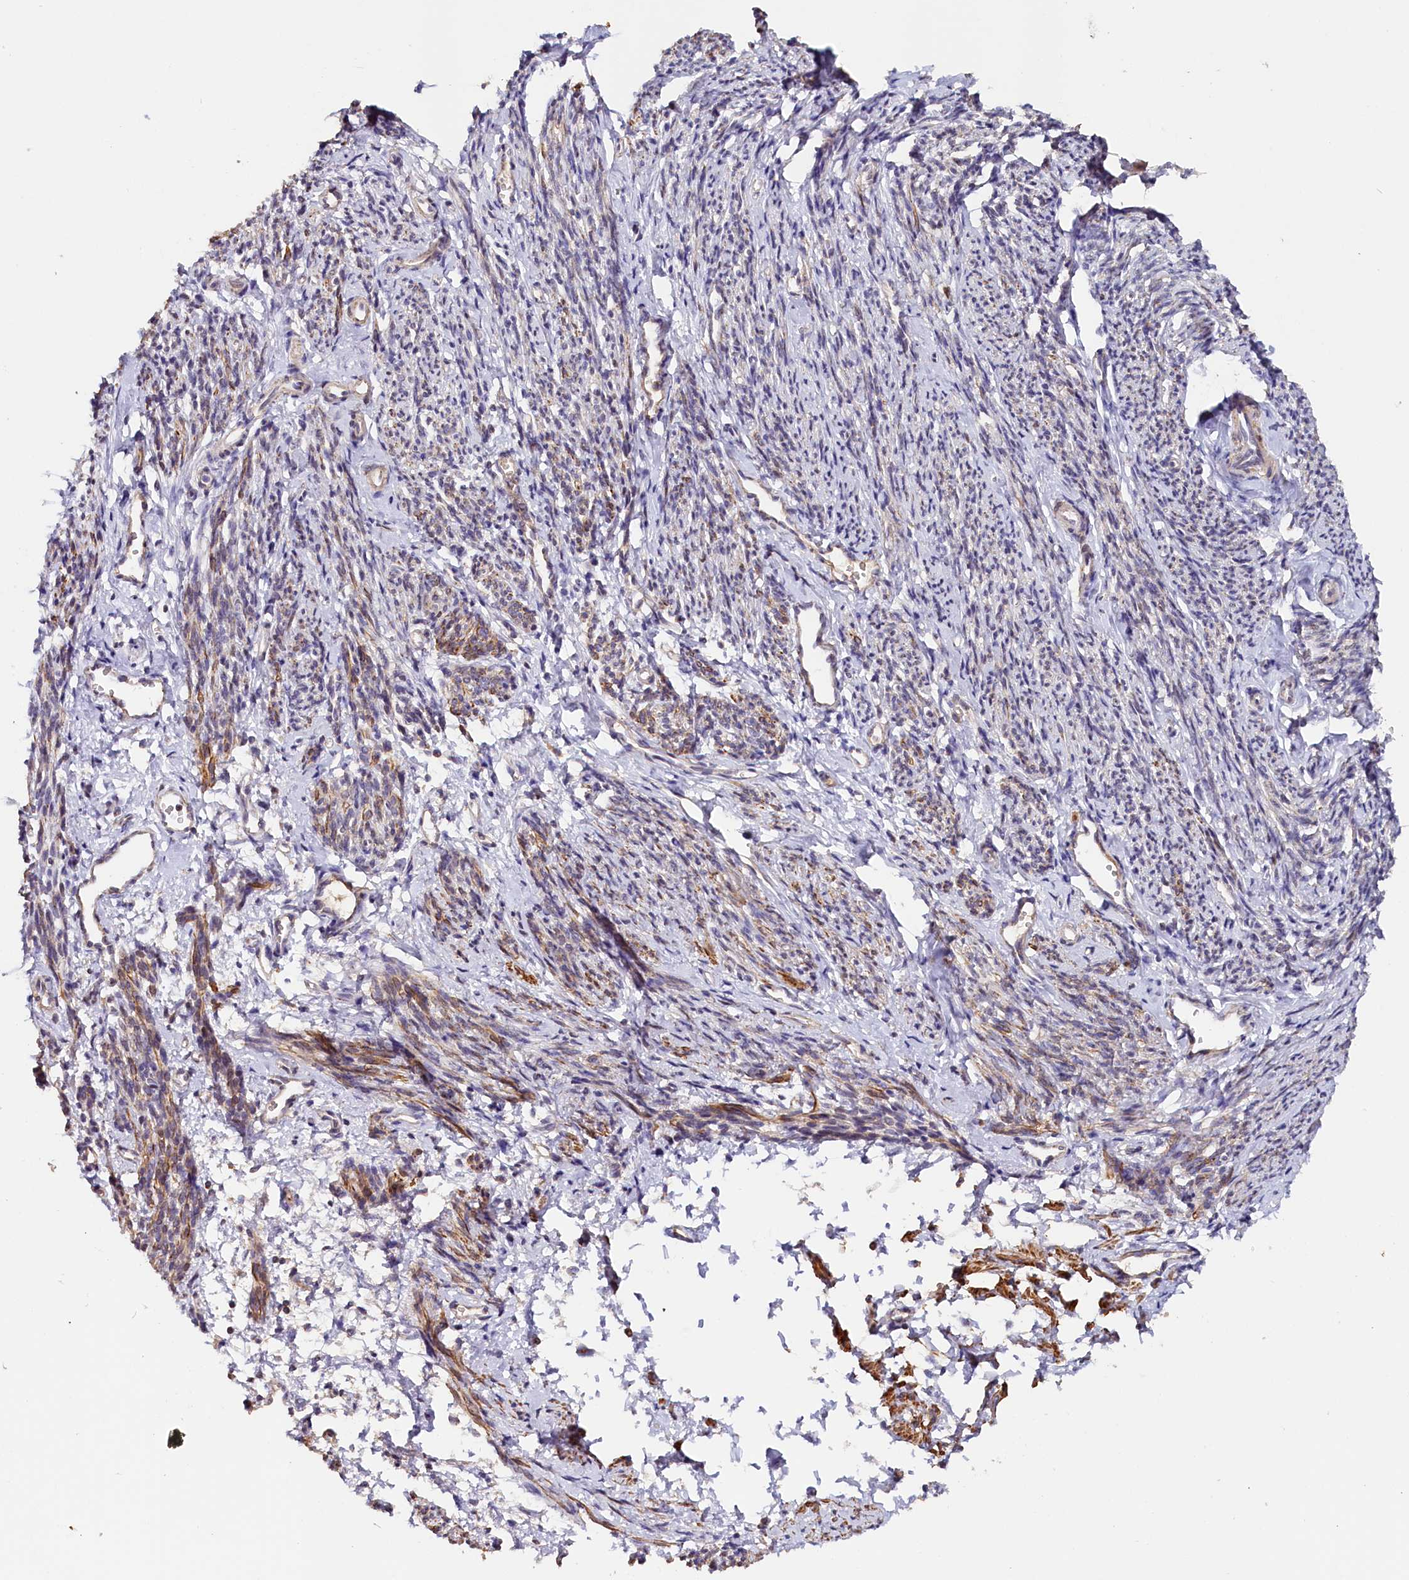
{"staining": {"intensity": "moderate", "quantity": ">75%", "location": "cytoplasmic/membranous"}, "tissue": "smooth muscle", "cell_type": "Smooth muscle cells", "image_type": "normal", "snomed": [{"axis": "morphology", "description": "Normal tissue, NOS"}, {"axis": "topography", "description": "Smooth muscle"}, {"axis": "topography", "description": "Uterus"}], "caption": "Moderate cytoplasmic/membranous protein expression is seen in about >75% of smooth muscle cells in smooth muscle.", "gene": "TANGO6", "patient": {"sex": "female", "age": 59}}